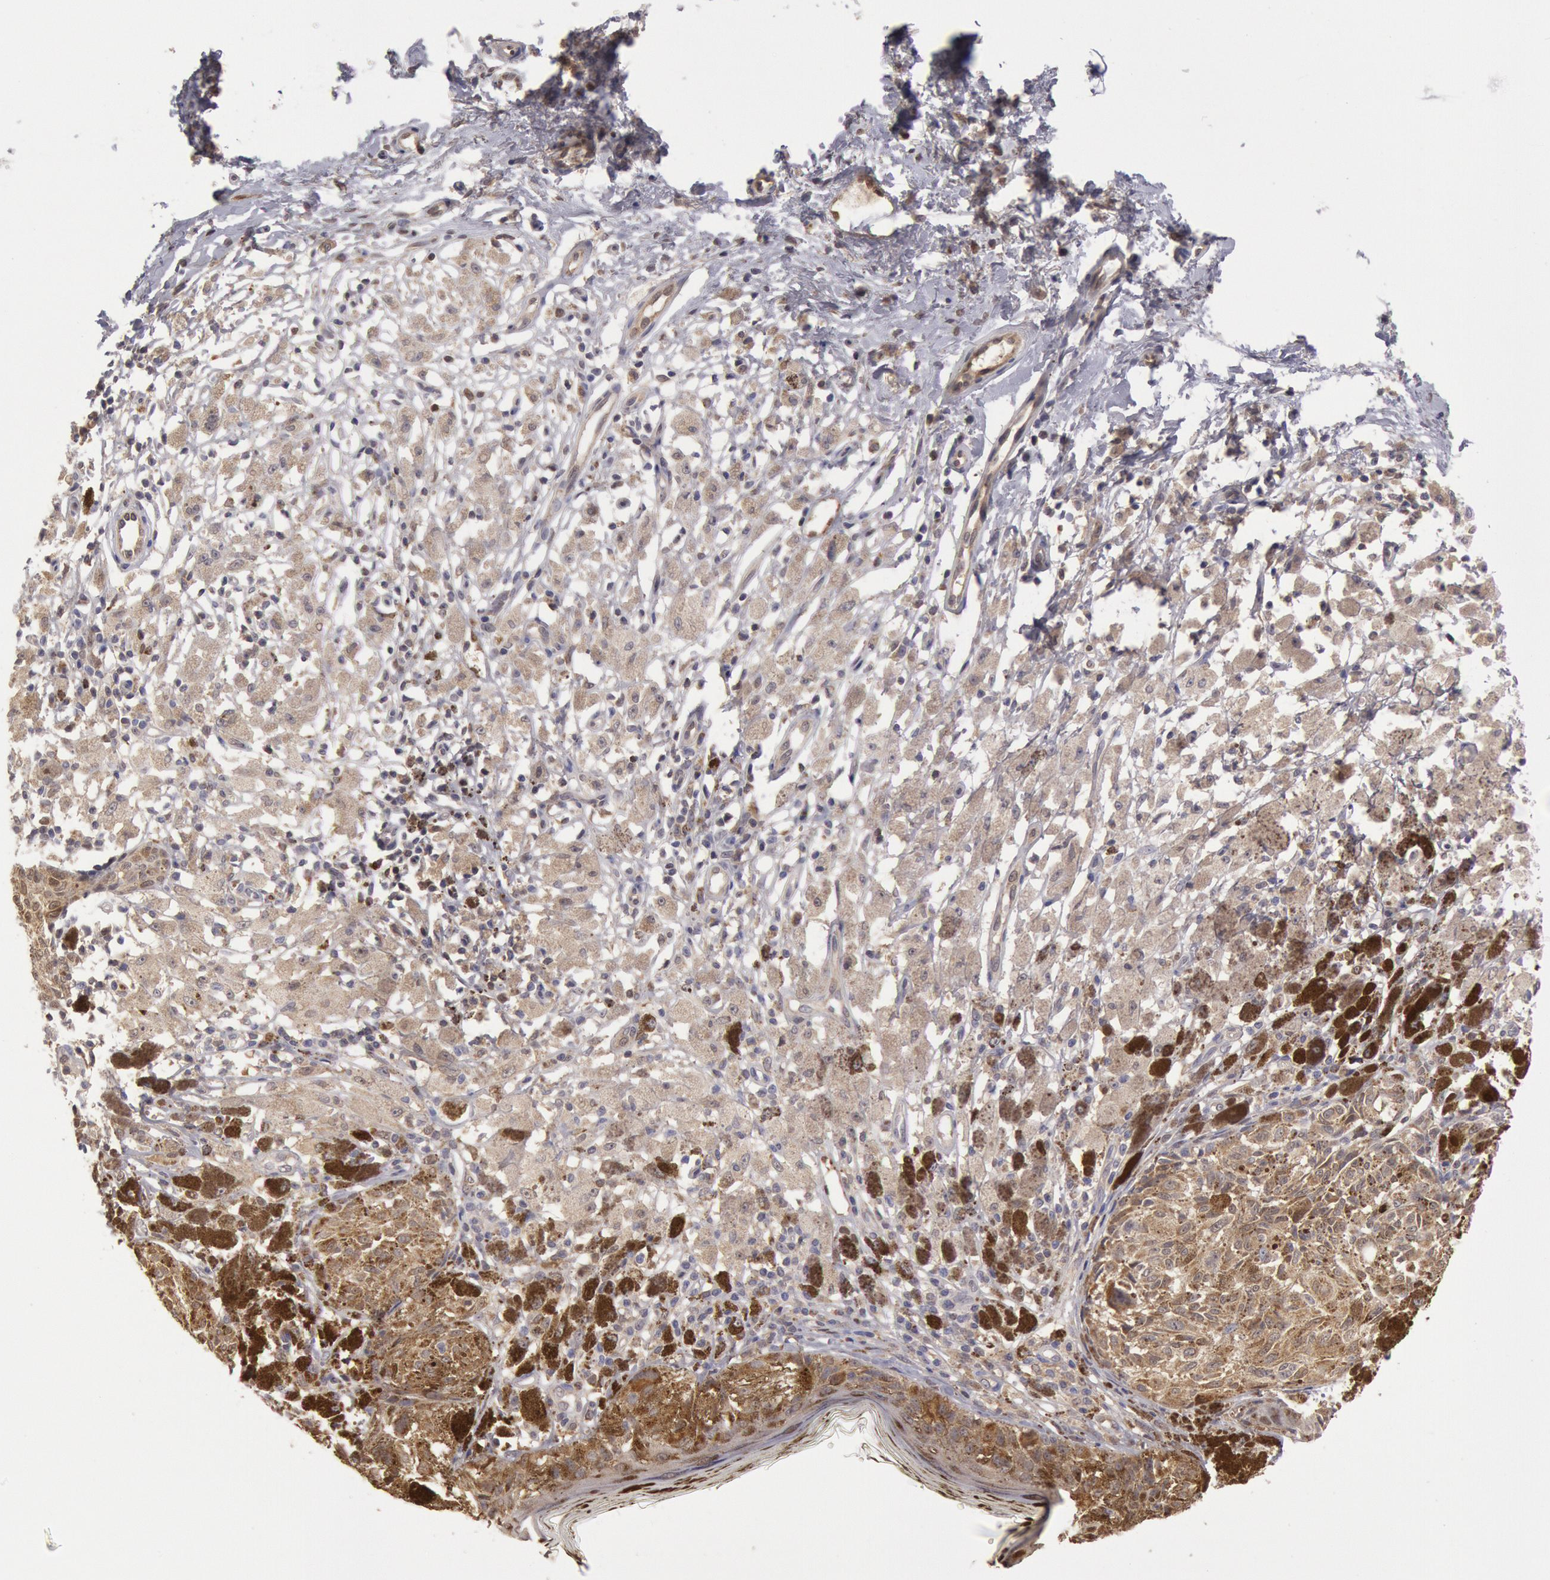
{"staining": {"intensity": "negative", "quantity": "none", "location": "none"}, "tissue": "melanoma", "cell_type": "Tumor cells", "image_type": "cancer", "snomed": [{"axis": "morphology", "description": "Malignant melanoma, NOS"}, {"axis": "topography", "description": "Skin"}], "caption": "There is no significant expression in tumor cells of malignant melanoma. (Immunohistochemistry, brightfield microscopy, high magnification).", "gene": "MPST", "patient": {"sex": "male", "age": 88}}